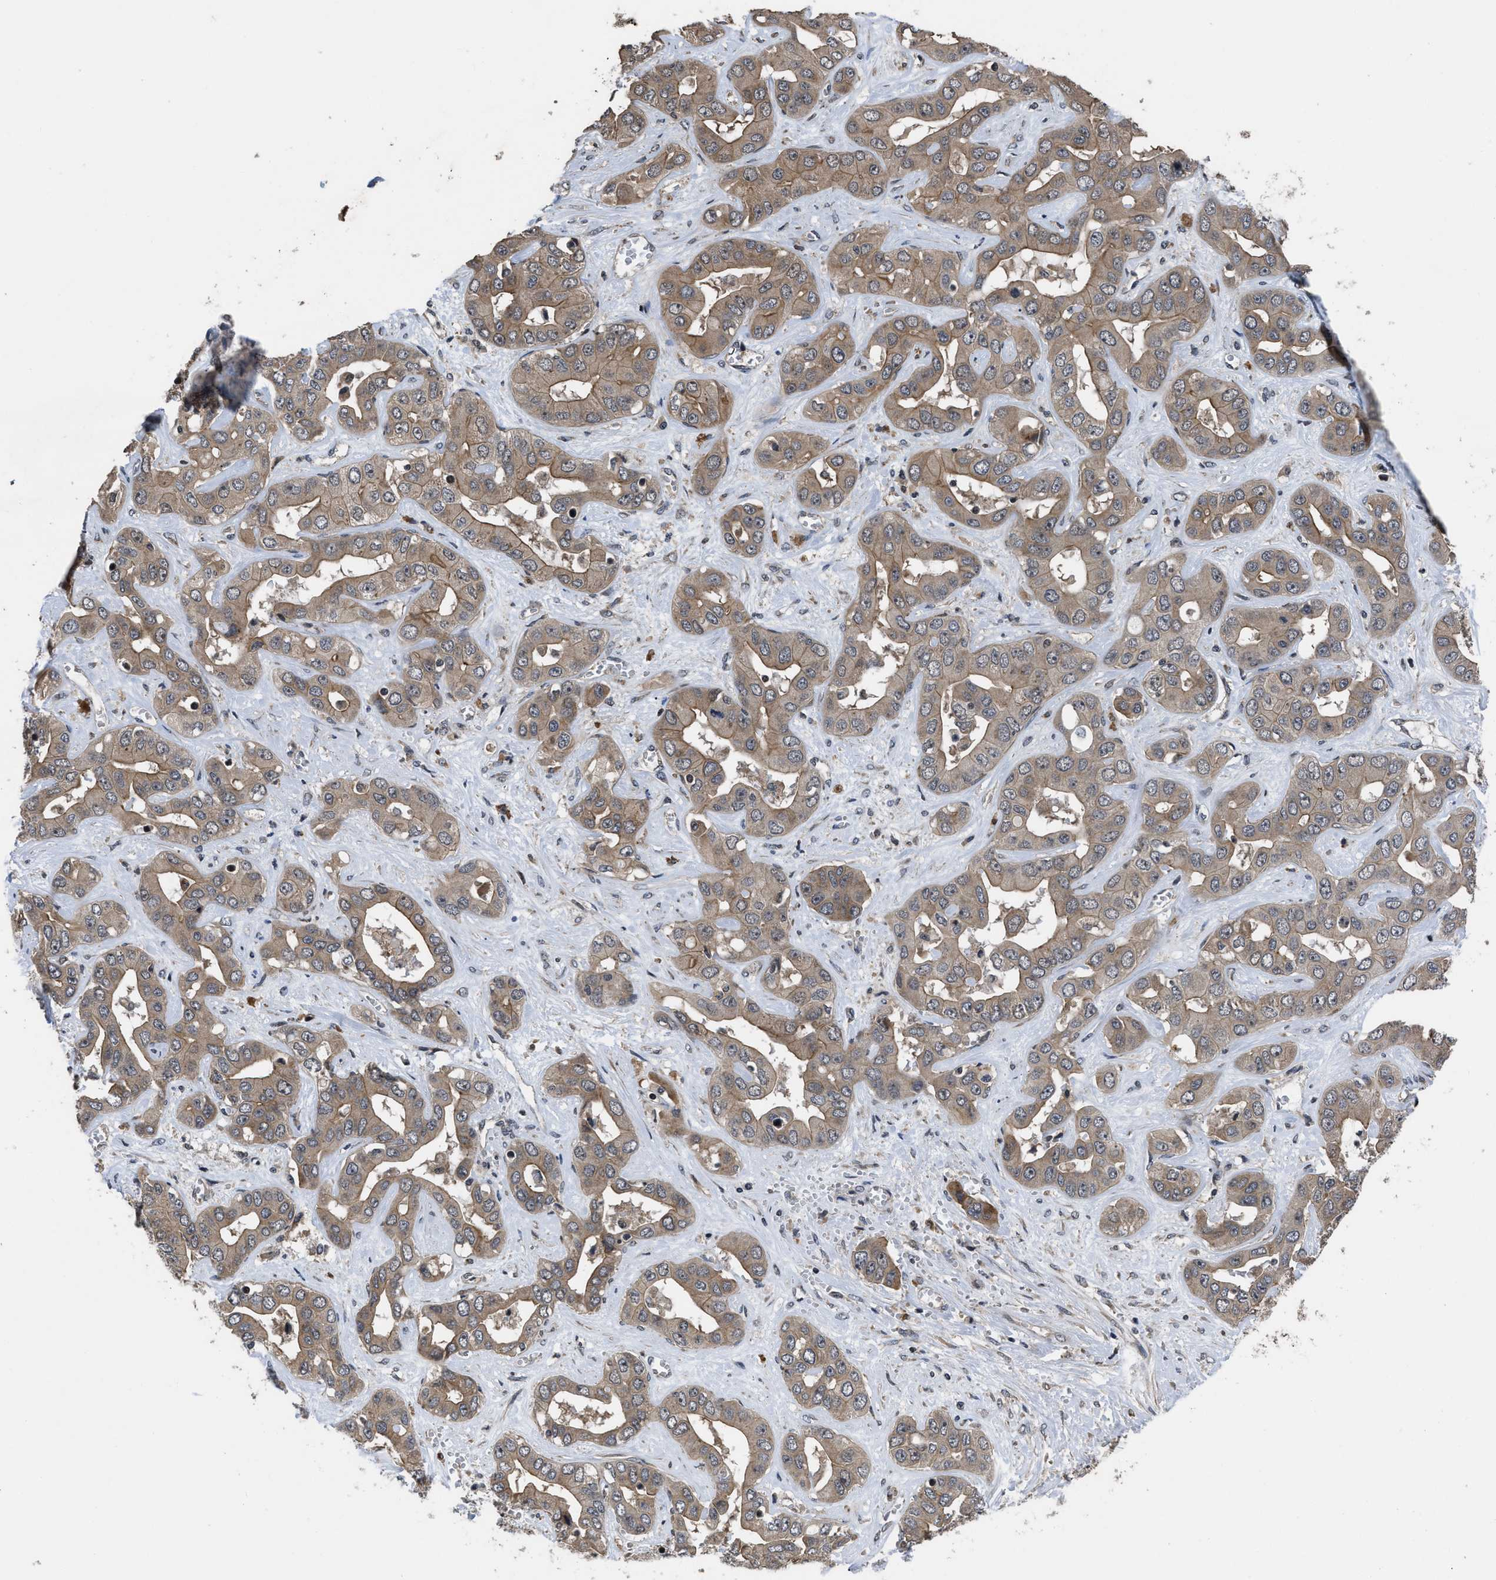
{"staining": {"intensity": "weak", "quantity": ">75%", "location": "cytoplasmic/membranous"}, "tissue": "liver cancer", "cell_type": "Tumor cells", "image_type": "cancer", "snomed": [{"axis": "morphology", "description": "Cholangiocarcinoma"}, {"axis": "topography", "description": "Liver"}], "caption": "Liver cholangiocarcinoma stained for a protein shows weak cytoplasmic/membranous positivity in tumor cells.", "gene": "DNAJC14", "patient": {"sex": "female", "age": 52}}